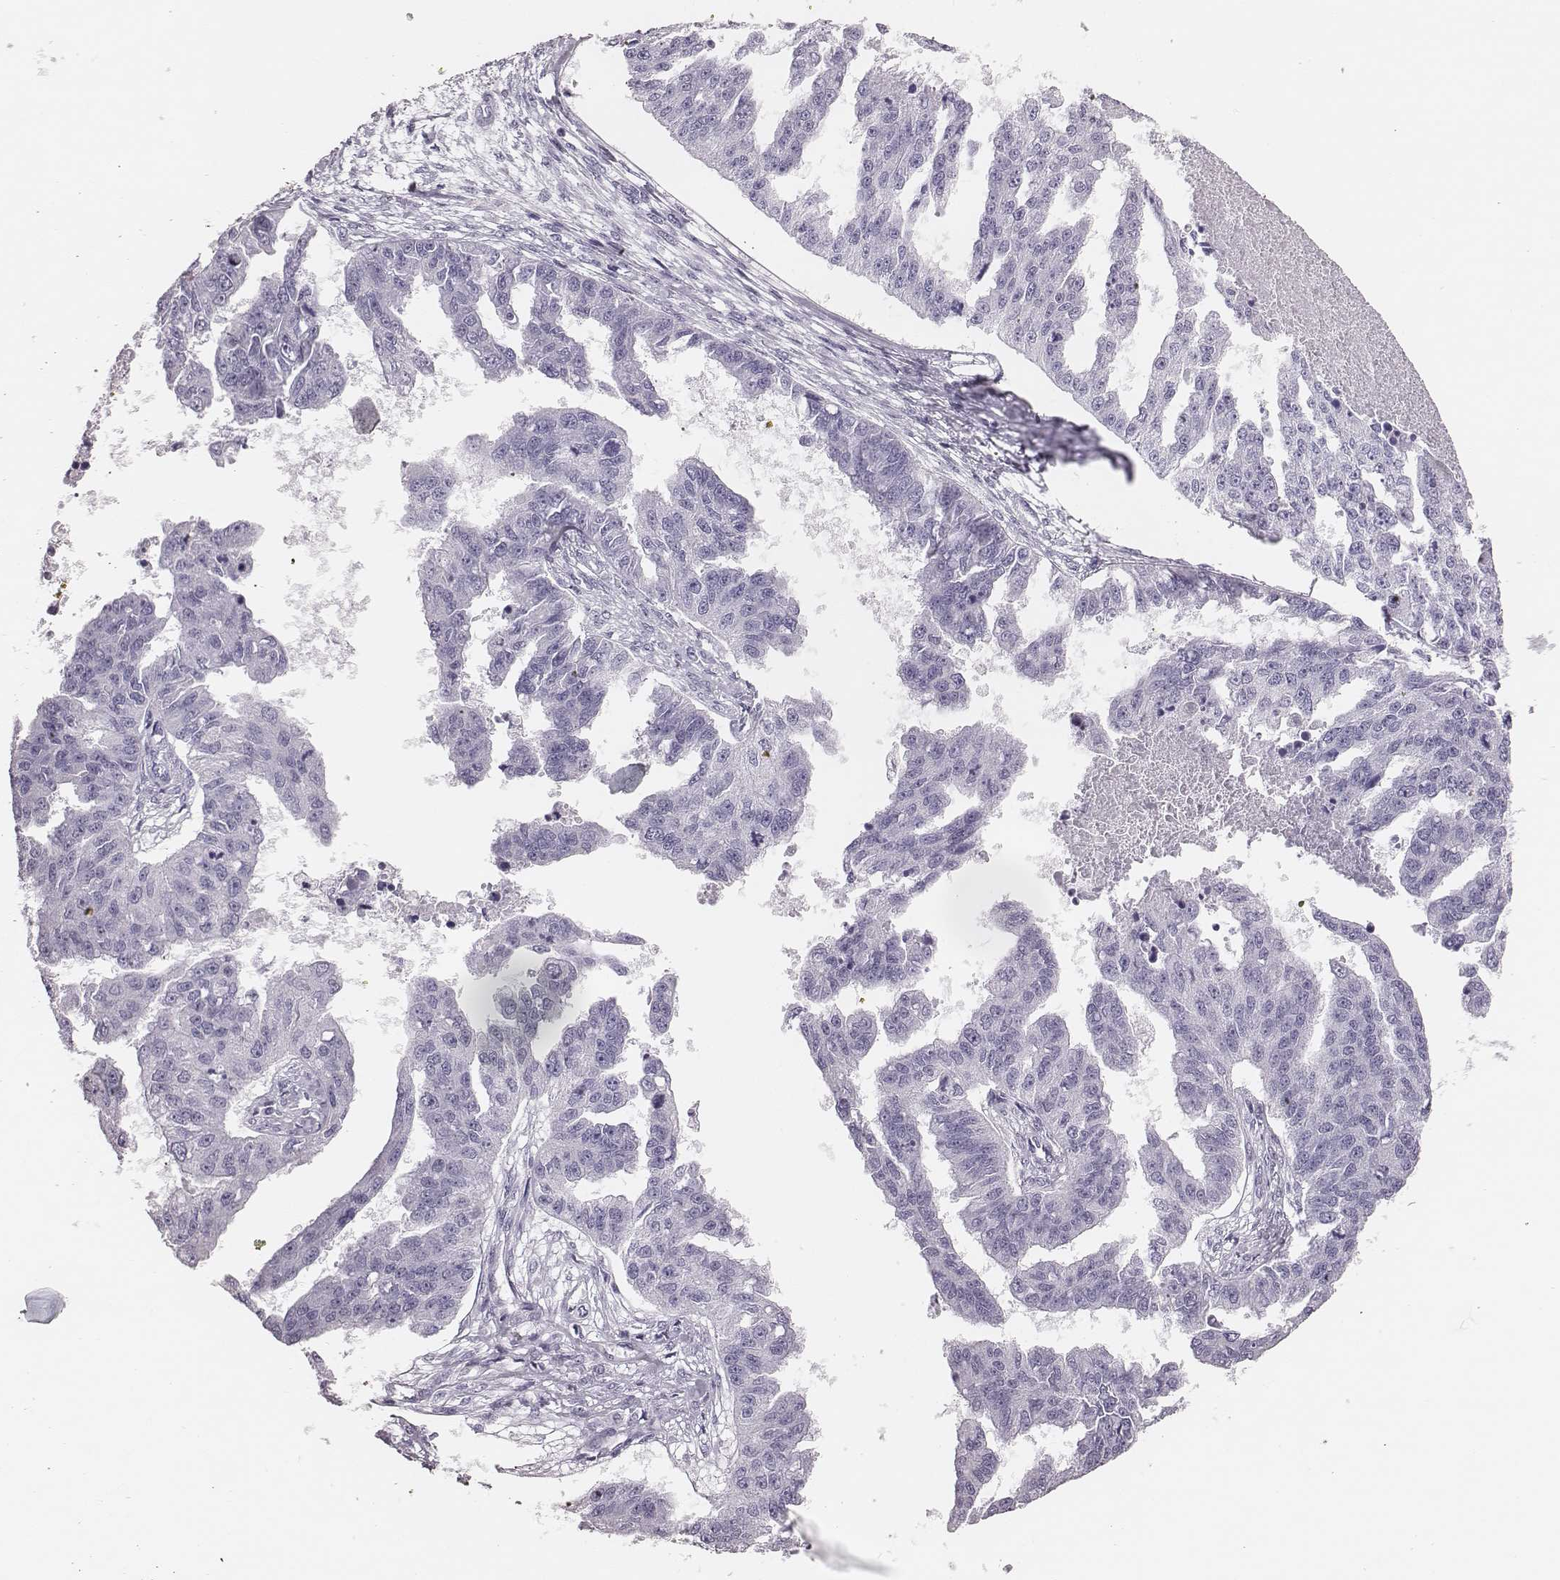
{"staining": {"intensity": "negative", "quantity": "none", "location": "none"}, "tissue": "ovarian cancer", "cell_type": "Tumor cells", "image_type": "cancer", "snomed": [{"axis": "morphology", "description": "Cystadenocarcinoma, serous, NOS"}, {"axis": "topography", "description": "Ovary"}], "caption": "This is a micrograph of immunohistochemistry staining of ovarian cancer, which shows no expression in tumor cells.", "gene": "H1-6", "patient": {"sex": "female", "age": 58}}